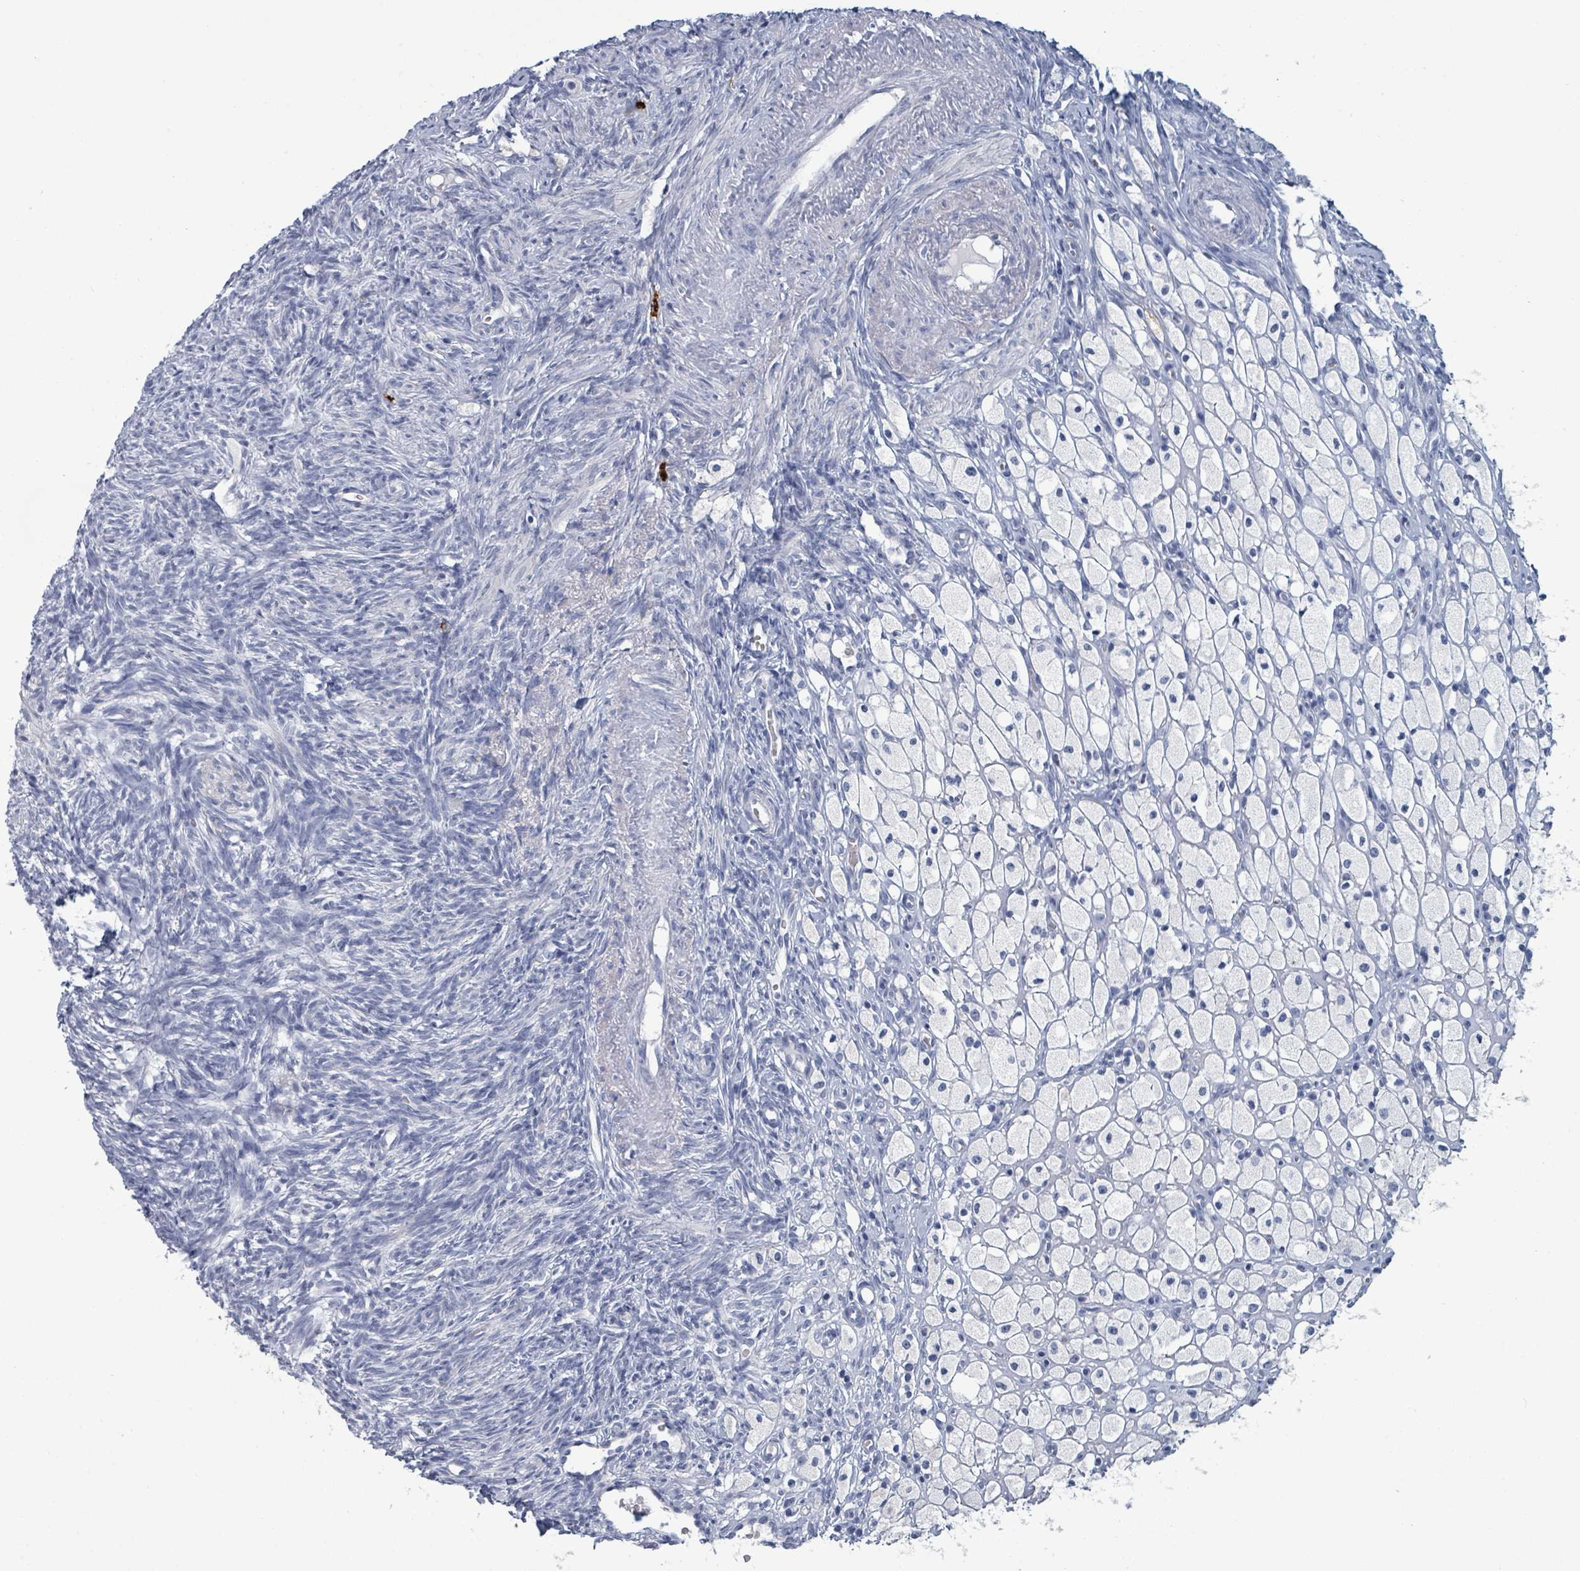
{"staining": {"intensity": "negative", "quantity": "none", "location": "none"}, "tissue": "ovary", "cell_type": "Ovarian stroma cells", "image_type": "normal", "snomed": [{"axis": "morphology", "description": "Normal tissue, NOS"}, {"axis": "topography", "description": "Ovary"}], "caption": "Micrograph shows no protein expression in ovarian stroma cells of unremarkable ovary. The staining is performed using DAB (3,3'-diaminobenzidine) brown chromogen with nuclei counter-stained in using hematoxylin.", "gene": "VPS13D", "patient": {"sex": "female", "age": 51}}